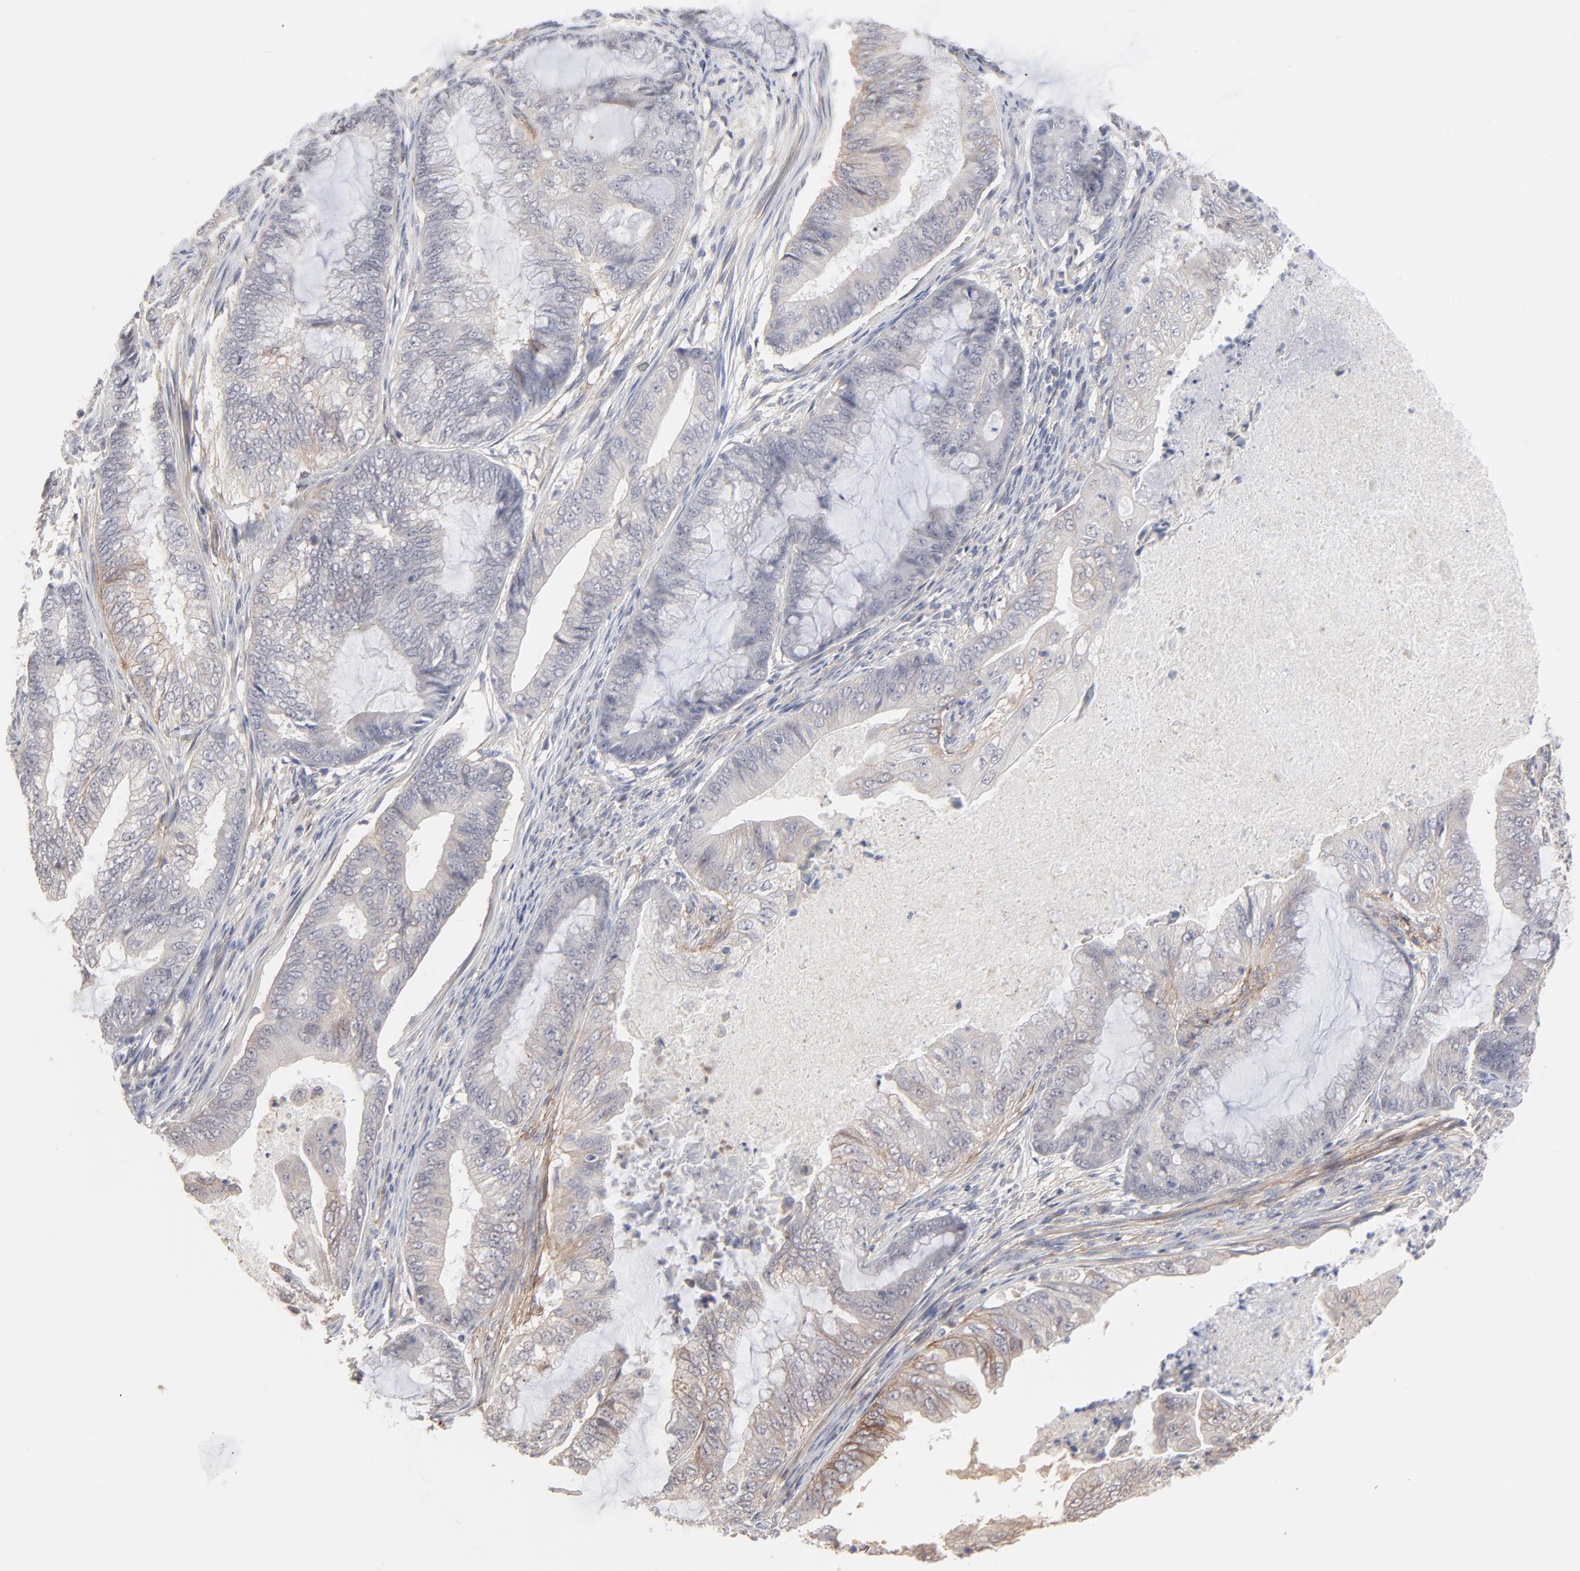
{"staining": {"intensity": "weak", "quantity": "25%-75%", "location": "cytoplasmic/membranous"}, "tissue": "endometrial cancer", "cell_type": "Tumor cells", "image_type": "cancer", "snomed": [{"axis": "morphology", "description": "Adenocarcinoma, NOS"}, {"axis": "topography", "description": "Endometrium"}], "caption": "High-magnification brightfield microscopy of endometrial cancer stained with DAB (3,3'-diaminobenzidine) (brown) and counterstained with hematoxylin (blue). tumor cells exhibit weak cytoplasmic/membranous positivity is appreciated in about25%-75% of cells.", "gene": "SLC16A1", "patient": {"sex": "female", "age": 63}}